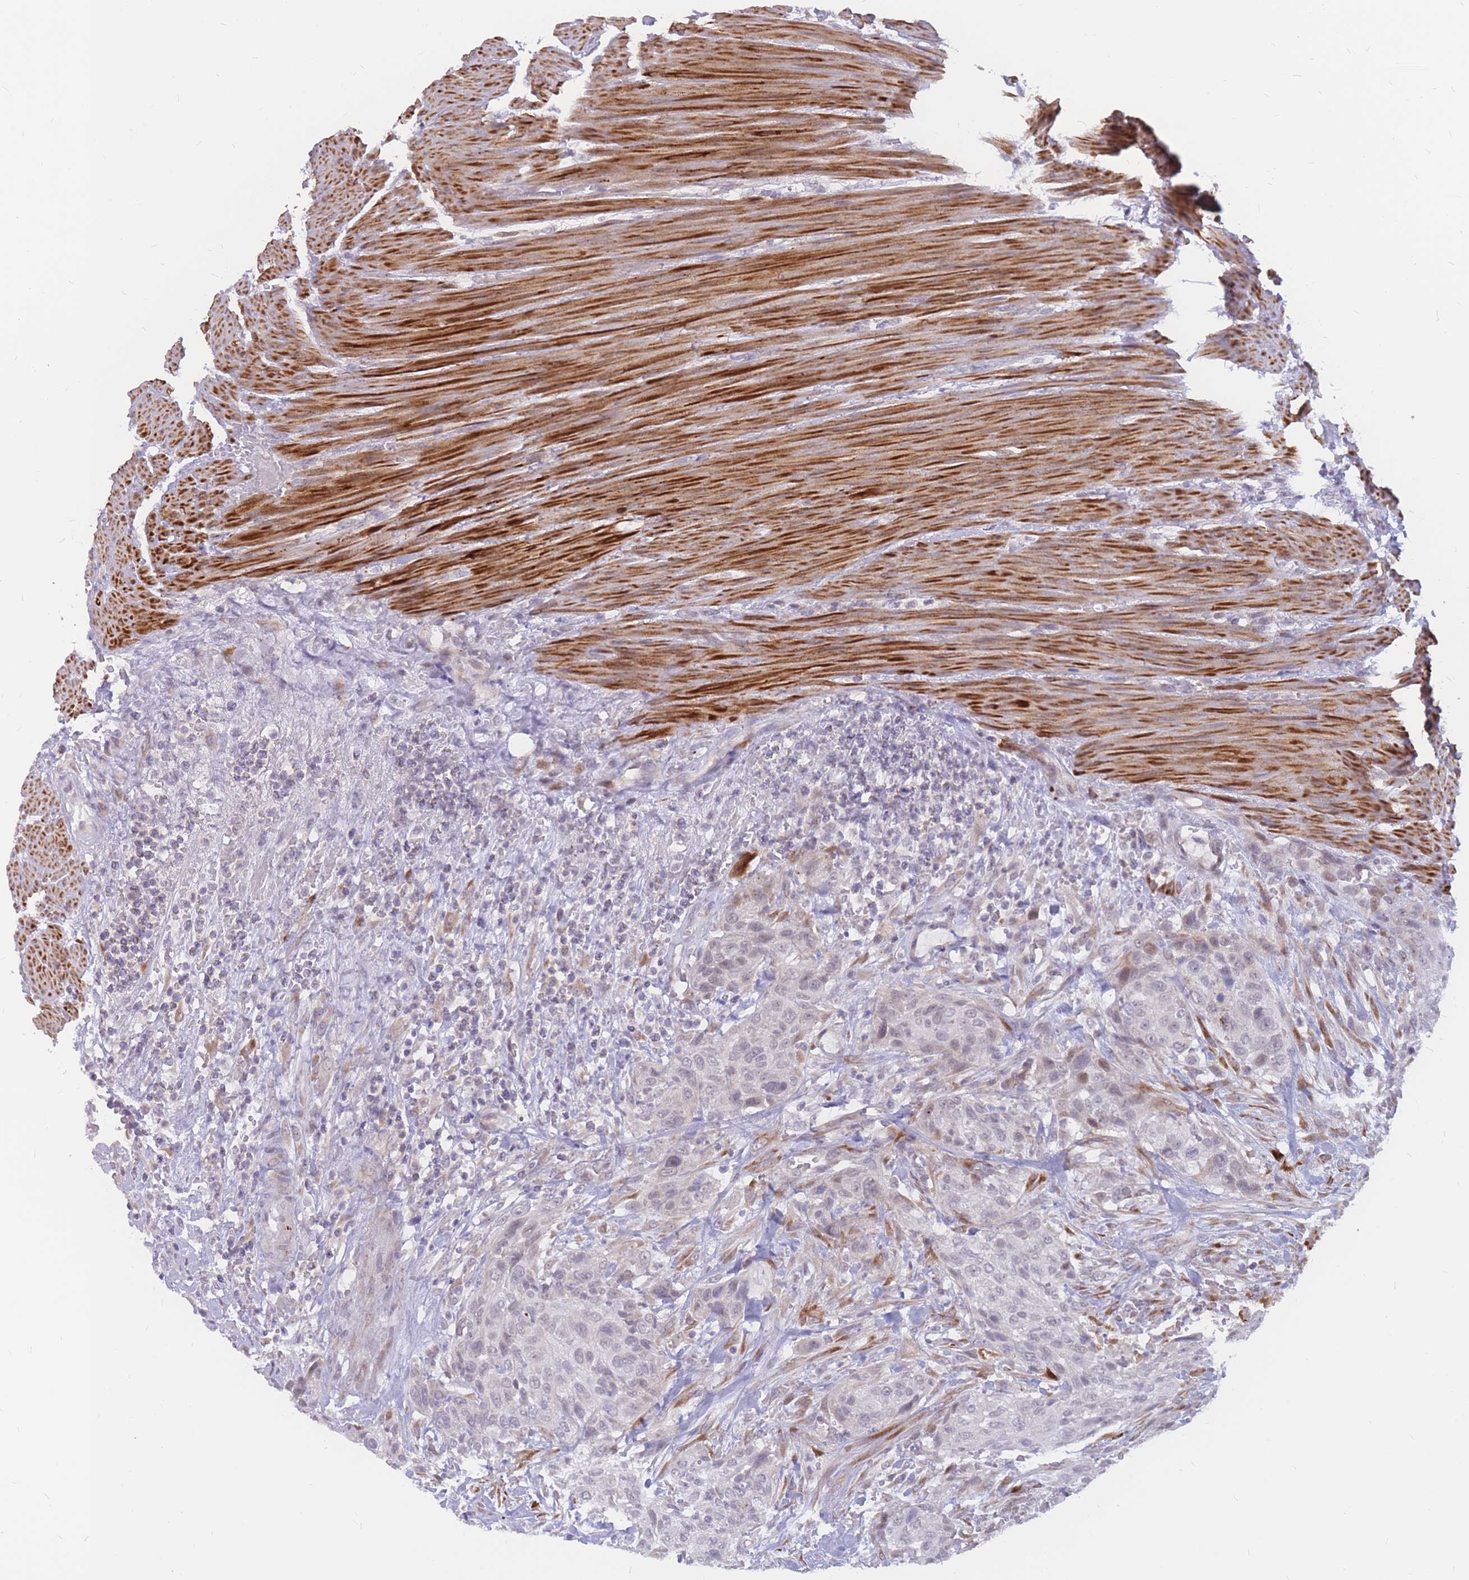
{"staining": {"intensity": "negative", "quantity": "none", "location": "none"}, "tissue": "urothelial cancer", "cell_type": "Tumor cells", "image_type": "cancer", "snomed": [{"axis": "morphology", "description": "Urothelial carcinoma, High grade"}, {"axis": "topography", "description": "Urinary bladder"}], "caption": "A high-resolution image shows IHC staining of urothelial cancer, which displays no significant positivity in tumor cells.", "gene": "ADD2", "patient": {"sex": "male", "age": 35}}